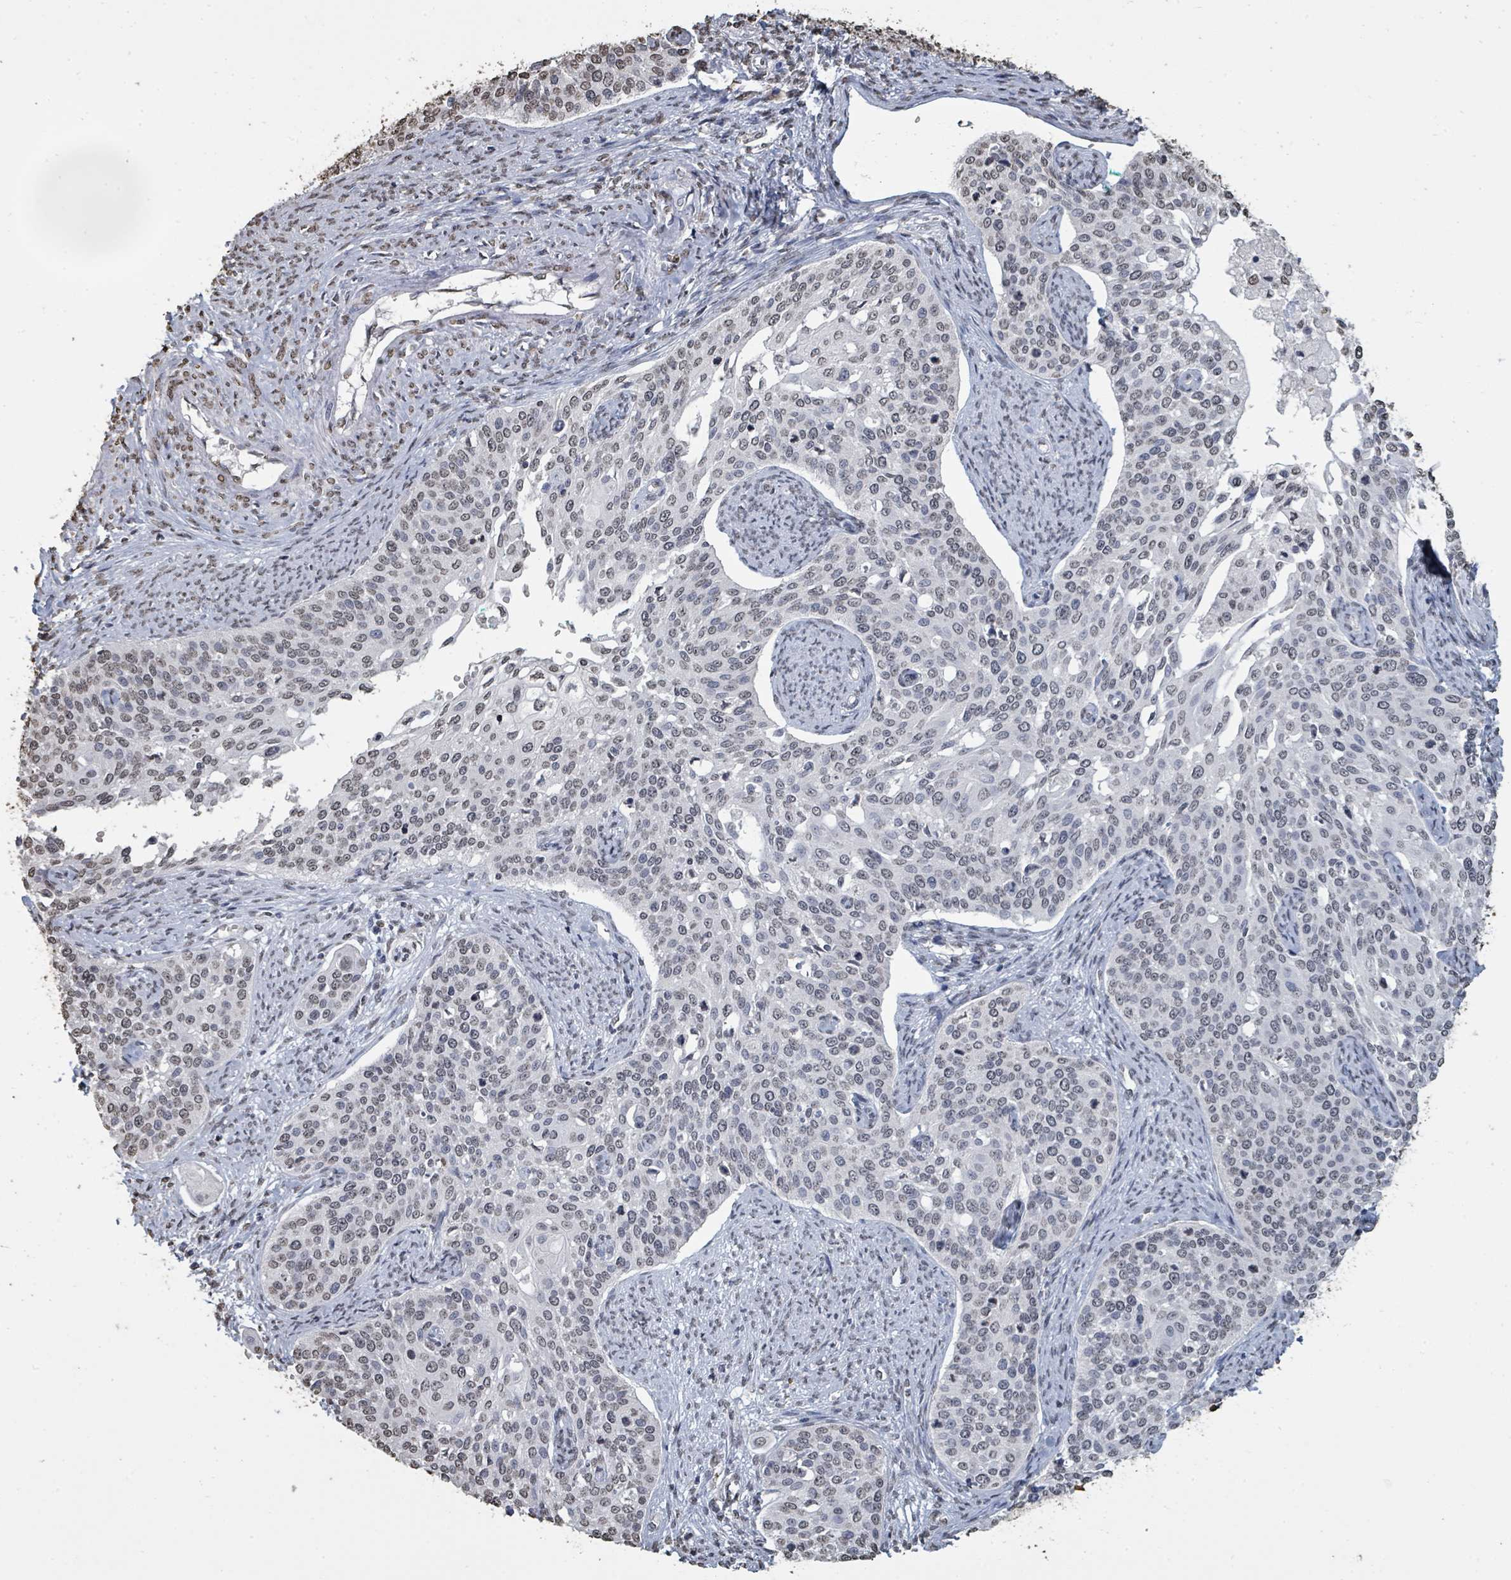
{"staining": {"intensity": "weak", "quantity": "<25%", "location": "nuclear"}, "tissue": "cervical cancer", "cell_type": "Tumor cells", "image_type": "cancer", "snomed": [{"axis": "morphology", "description": "Squamous cell carcinoma, NOS"}, {"axis": "topography", "description": "Cervix"}], "caption": "The histopathology image demonstrates no staining of tumor cells in cervical cancer (squamous cell carcinoma).", "gene": "MRPS12", "patient": {"sex": "female", "age": 44}}